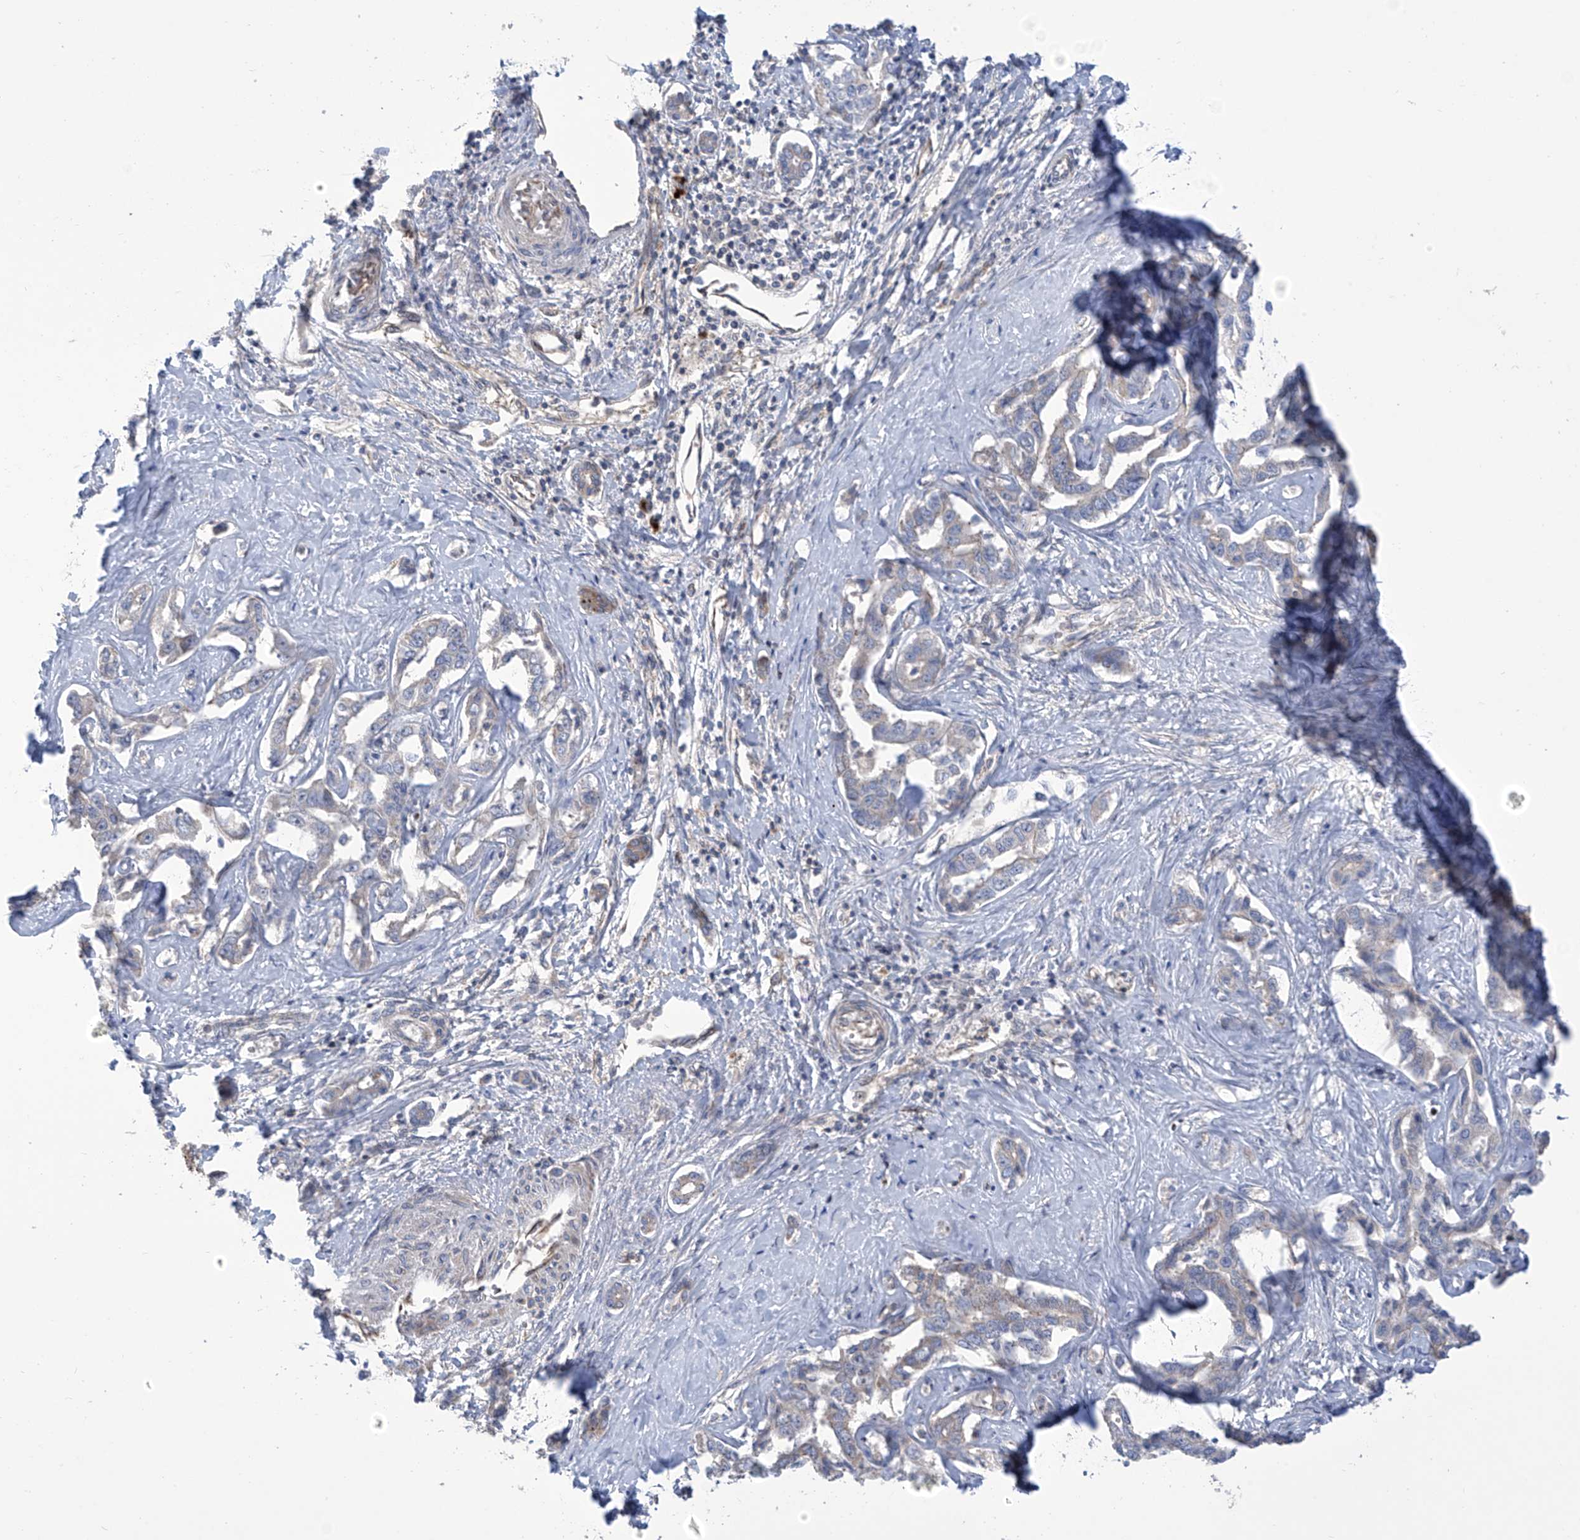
{"staining": {"intensity": "negative", "quantity": "none", "location": "none"}, "tissue": "liver cancer", "cell_type": "Tumor cells", "image_type": "cancer", "snomed": [{"axis": "morphology", "description": "Cholangiocarcinoma"}, {"axis": "topography", "description": "Liver"}], "caption": "IHC image of neoplastic tissue: cholangiocarcinoma (liver) stained with DAB (3,3'-diaminobenzidine) exhibits no significant protein expression in tumor cells. (IHC, brightfield microscopy, high magnification).", "gene": "IBA57", "patient": {"sex": "male", "age": 59}}